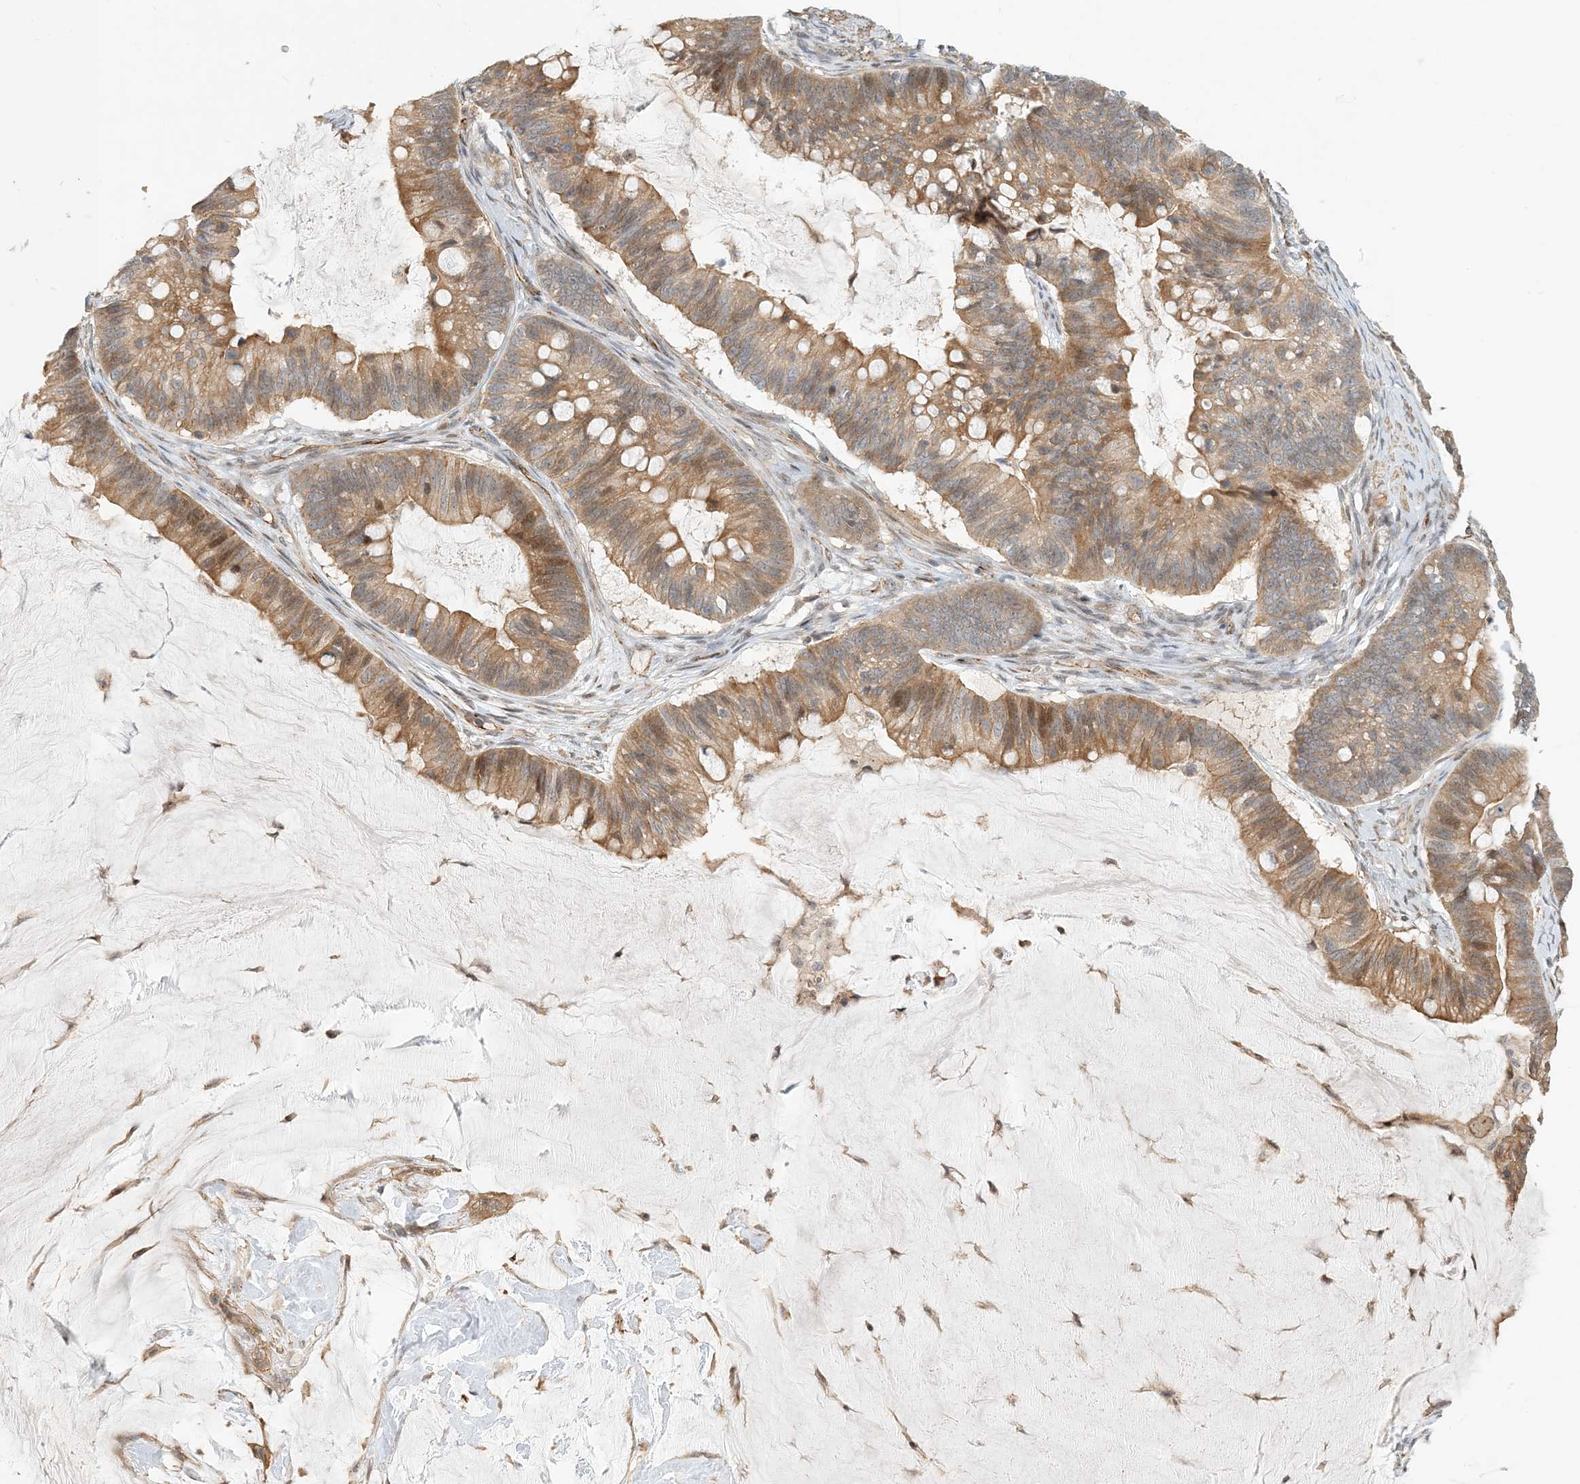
{"staining": {"intensity": "moderate", "quantity": "25%-75%", "location": "cytoplasmic/membranous,nuclear"}, "tissue": "ovarian cancer", "cell_type": "Tumor cells", "image_type": "cancer", "snomed": [{"axis": "morphology", "description": "Cystadenocarcinoma, mucinous, NOS"}, {"axis": "topography", "description": "Ovary"}], "caption": "Mucinous cystadenocarcinoma (ovarian) stained with a brown dye displays moderate cytoplasmic/membranous and nuclear positive staining in approximately 25%-75% of tumor cells.", "gene": "MAPKBP1", "patient": {"sex": "female", "age": 61}}